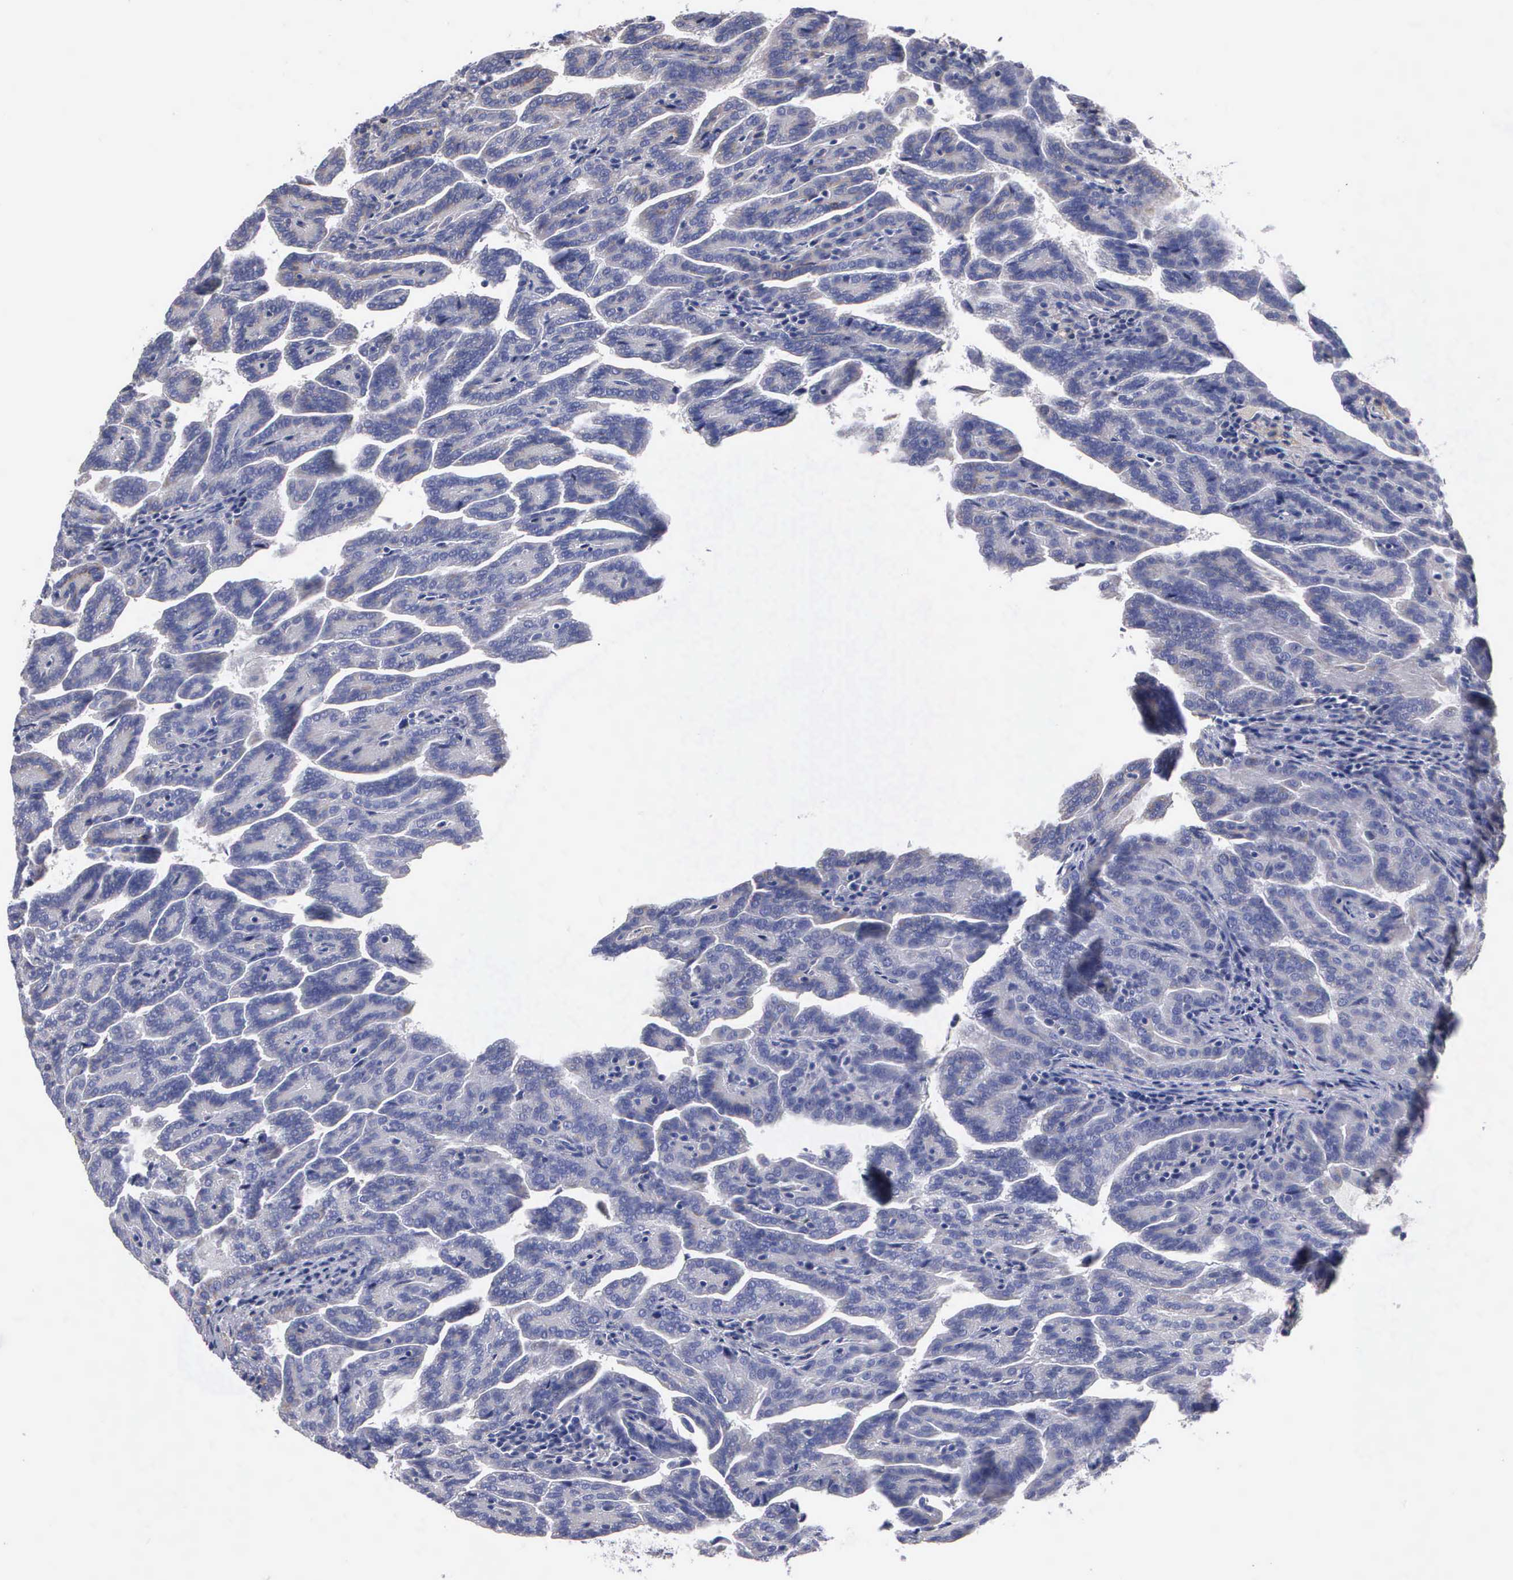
{"staining": {"intensity": "negative", "quantity": "none", "location": "none"}, "tissue": "renal cancer", "cell_type": "Tumor cells", "image_type": "cancer", "snomed": [{"axis": "morphology", "description": "Adenocarcinoma, NOS"}, {"axis": "topography", "description": "Kidney"}], "caption": "Immunohistochemical staining of adenocarcinoma (renal) demonstrates no significant positivity in tumor cells.", "gene": "PTGS2", "patient": {"sex": "male", "age": 61}}